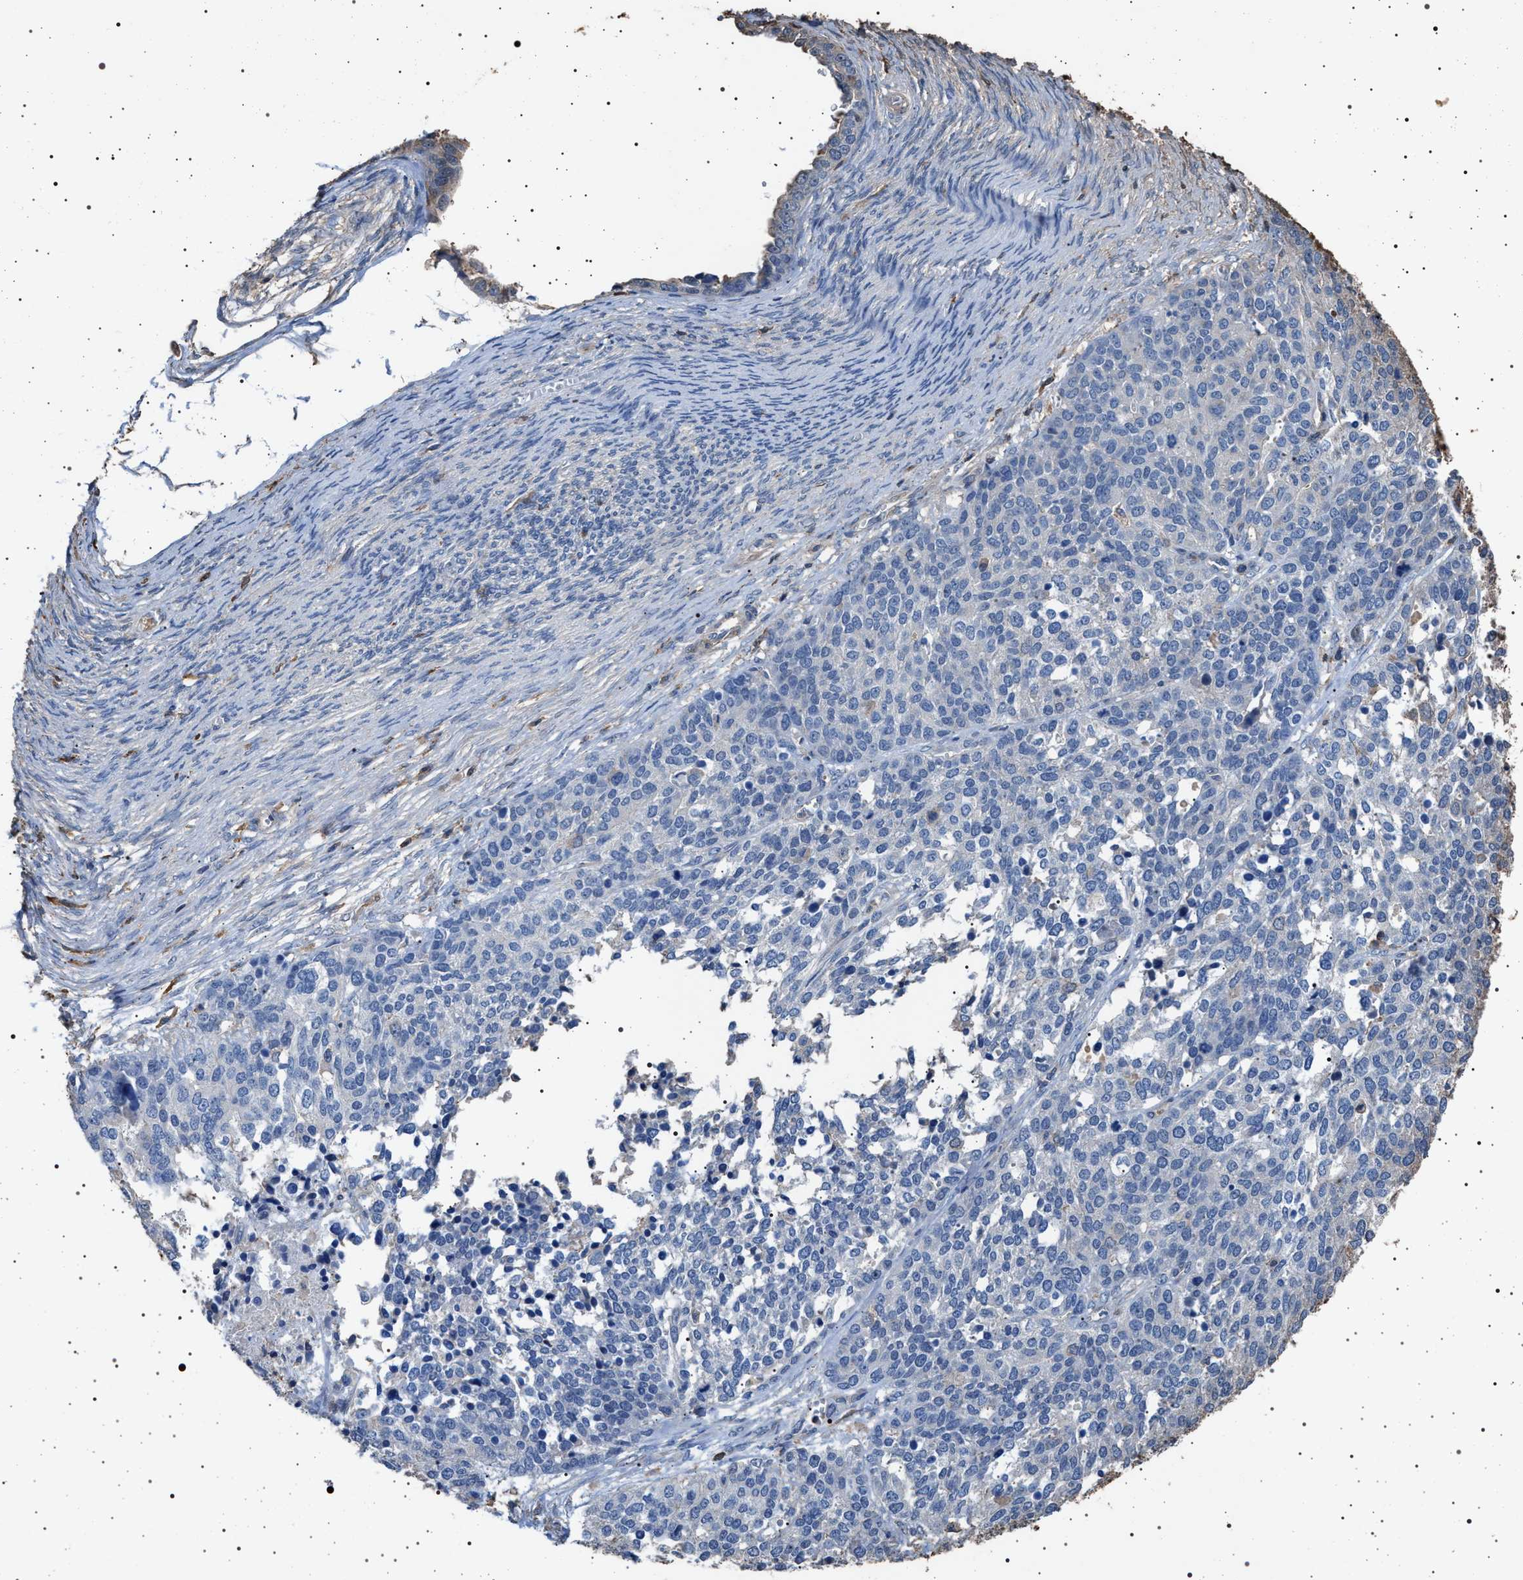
{"staining": {"intensity": "negative", "quantity": "none", "location": "none"}, "tissue": "ovarian cancer", "cell_type": "Tumor cells", "image_type": "cancer", "snomed": [{"axis": "morphology", "description": "Cystadenocarcinoma, serous, NOS"}, {"axis": "topography", "description": "Ovary"}], "caption": "Immunohistochemical staining of human serous cystadenocarcinoma (ovarian) shows no significant staining in tumor cells.", "gene": "SMAP2", "patient": {"sex": "female", "age": 44}}